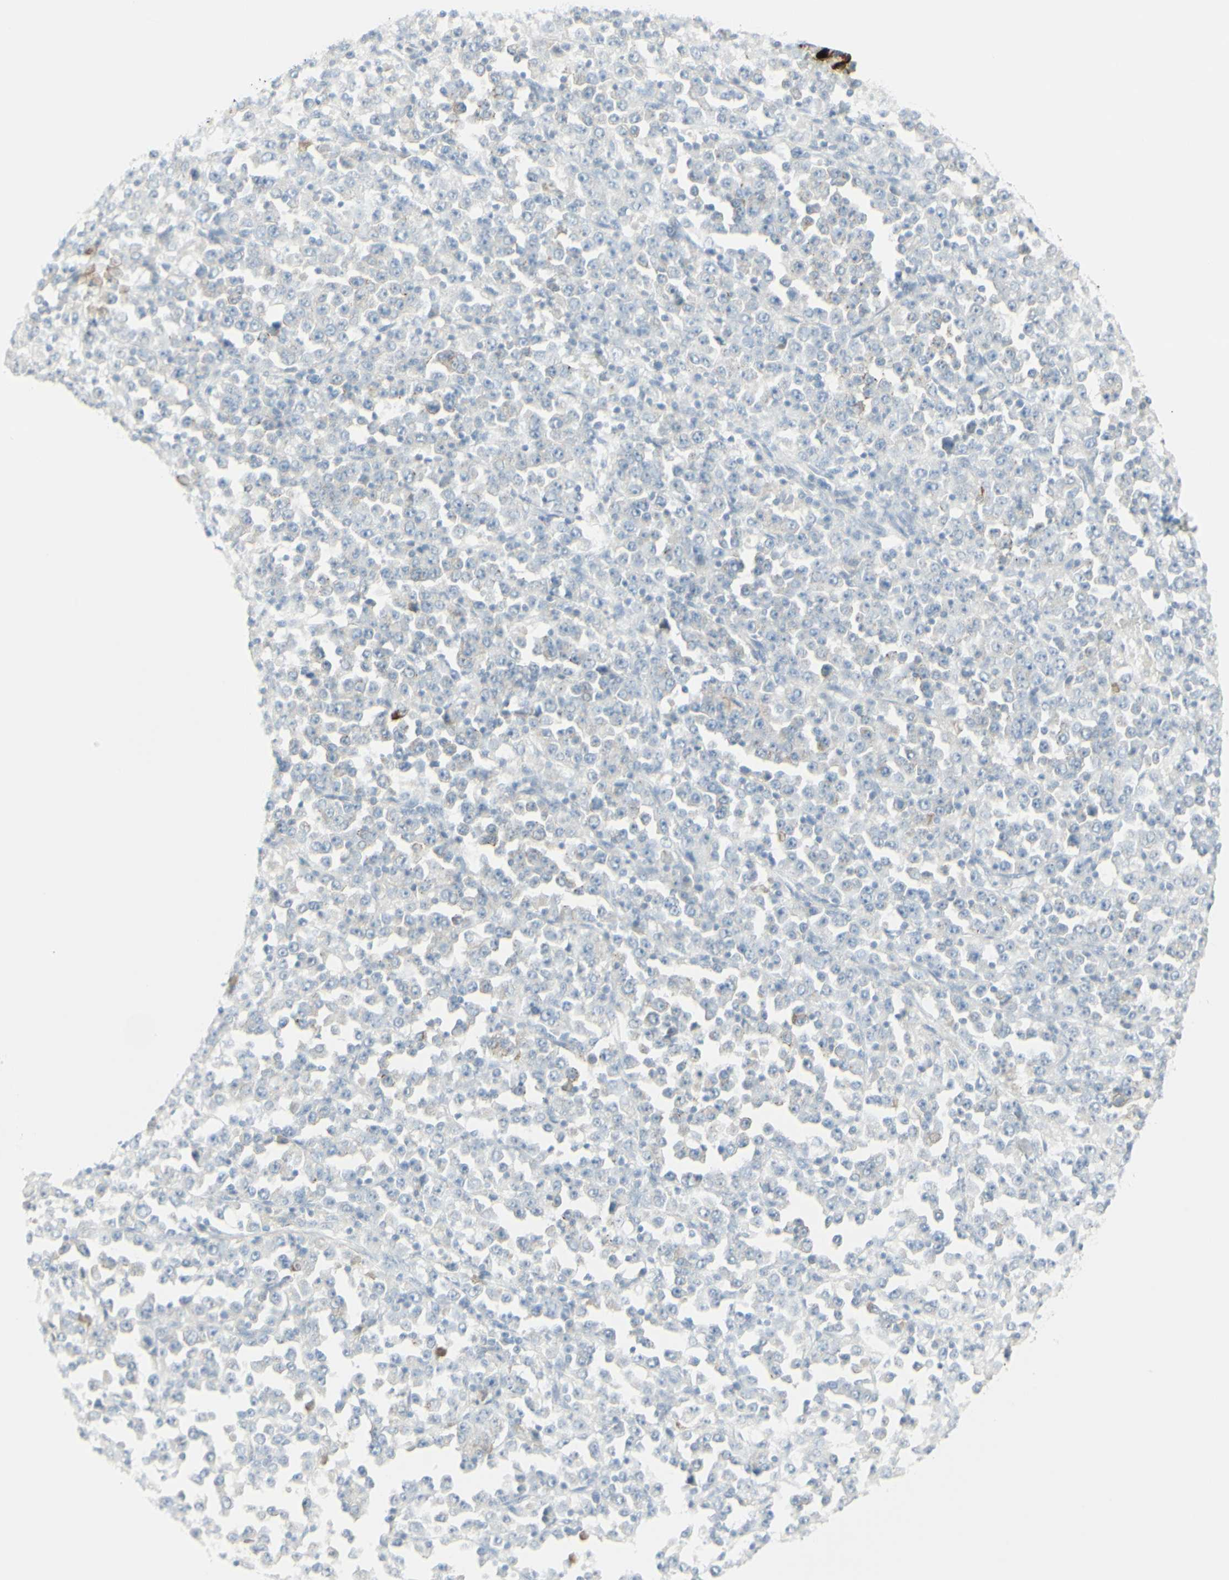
{"staining": {"intensity": "negative", "quantity": "none", "location": "none"}, "tissue": "stomach cancer", "cell_type": "Tumor cells", "image_type": "cancer", "snomed": [{"axis": "morphology", "description": "Normal tissue, NOS"}, {"axis": "morphology", "description": "Adenocarcinoma, NOS"}, {"axis": "topography", "description": "Stomach, upper"}, {"axis": "topography", "description": "Stomach"}], "caption": "Tumor cells show no significant expression in adenocarcinoma (stomach). (DAB (3,3'-diaminobenzidine) IHC, high magnification).", "gene": "MDK", "patient": {"sex": "male", "age": 59}}